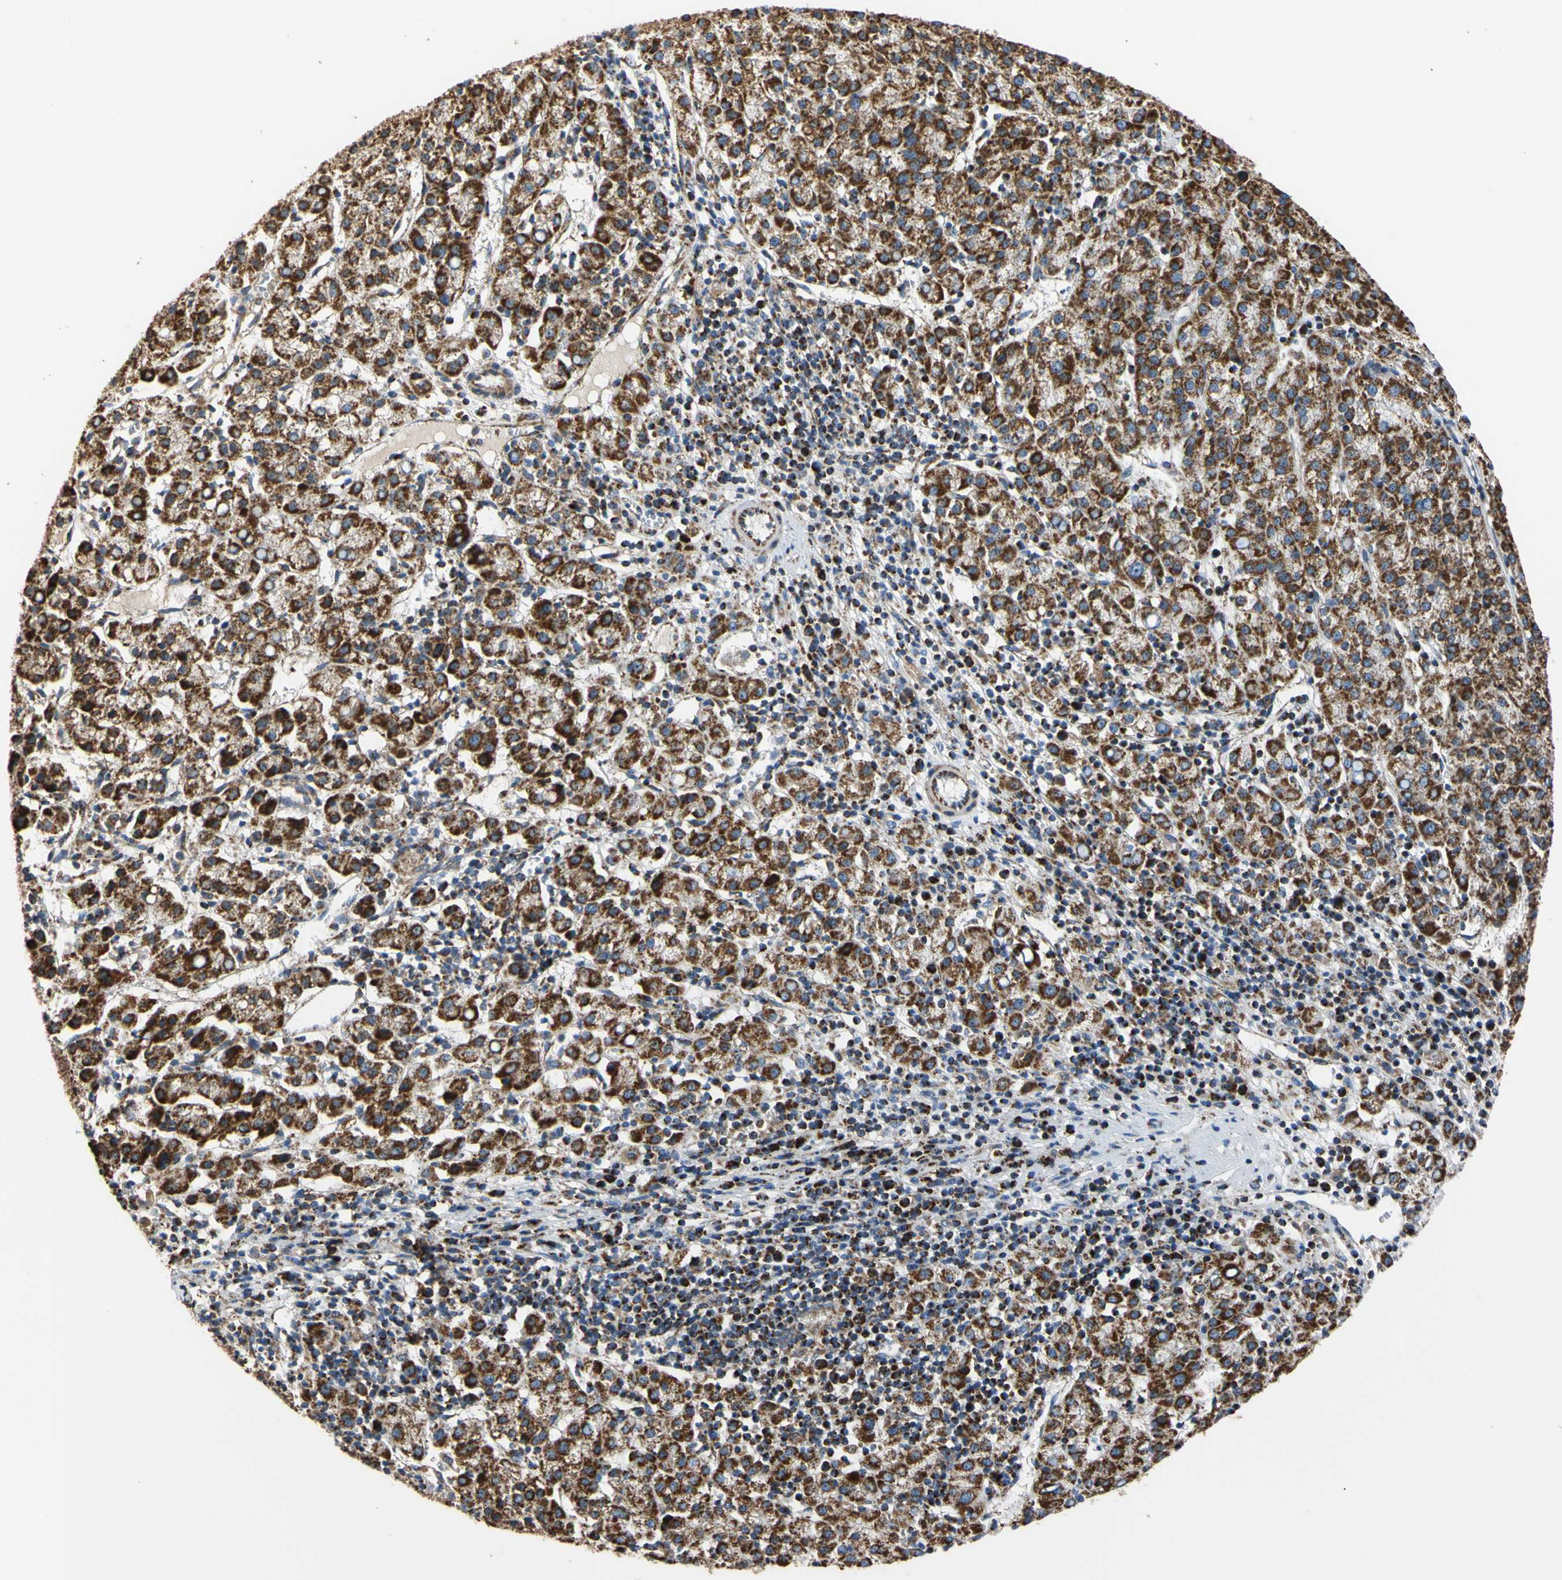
{"staining": {"intensity": "strong", "quantity": ">75%", "location": "cytoplasmic/membranous"}, "tissue": "liver cancer", "cell_type": "Tumor cells", "image_type": "cancer", "snomed": [{"axis": "morphology", "description": "Carcinoma, Hepatocellular, NOS"}, {"axis": "topography", "description": "Liver"}], "caption": "An image of human liver cancer (hepatocellular carcinoma) stained for a protein shows strong cytoplasmic/membranous brown staining in tumor cells.", "gene": "CLPP", "patient": {"sex": "female", "age": 58}}